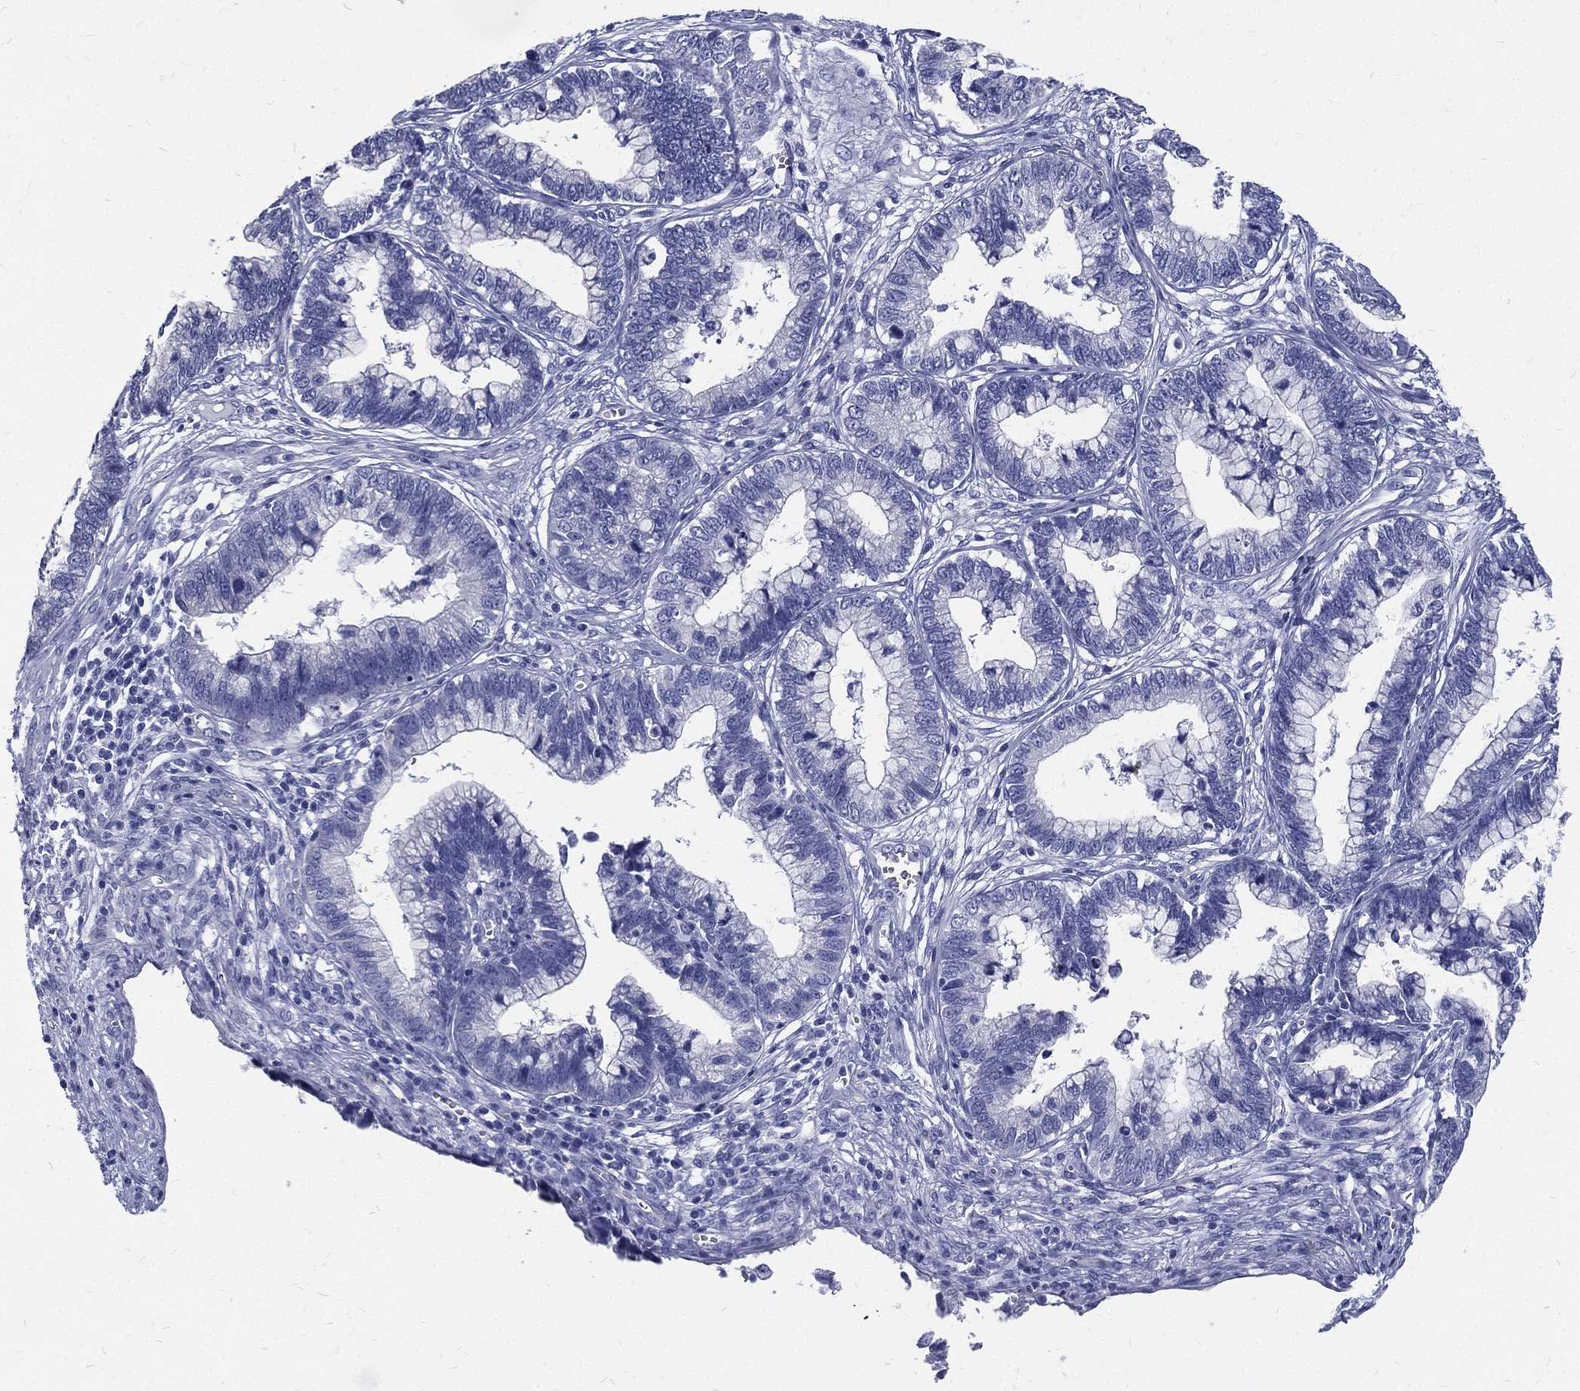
{"staining": {"intensity": "negative", "quantity": "none", "location": "none"}, "tissue": "cervical cancer", "cell_type": "Tumor cells", "image_type": "cancer", "snomed": [{"axis": "morphology", "description": "Adenocarcinoma, NOS"}, {"axis": "topography", "description": "Cervix"}], "caption": "A photomicrograph of human adenocarcinoma (cervical) is negative for staining in tumor cells. Brightfield microscopy of immunohistochemistry (IHC) stained with DAB (brown) and hematoxylin (blue), captured at high magnification.", "gene": "RSPH4A", "patient": {"sex": "female", "age": 44}}